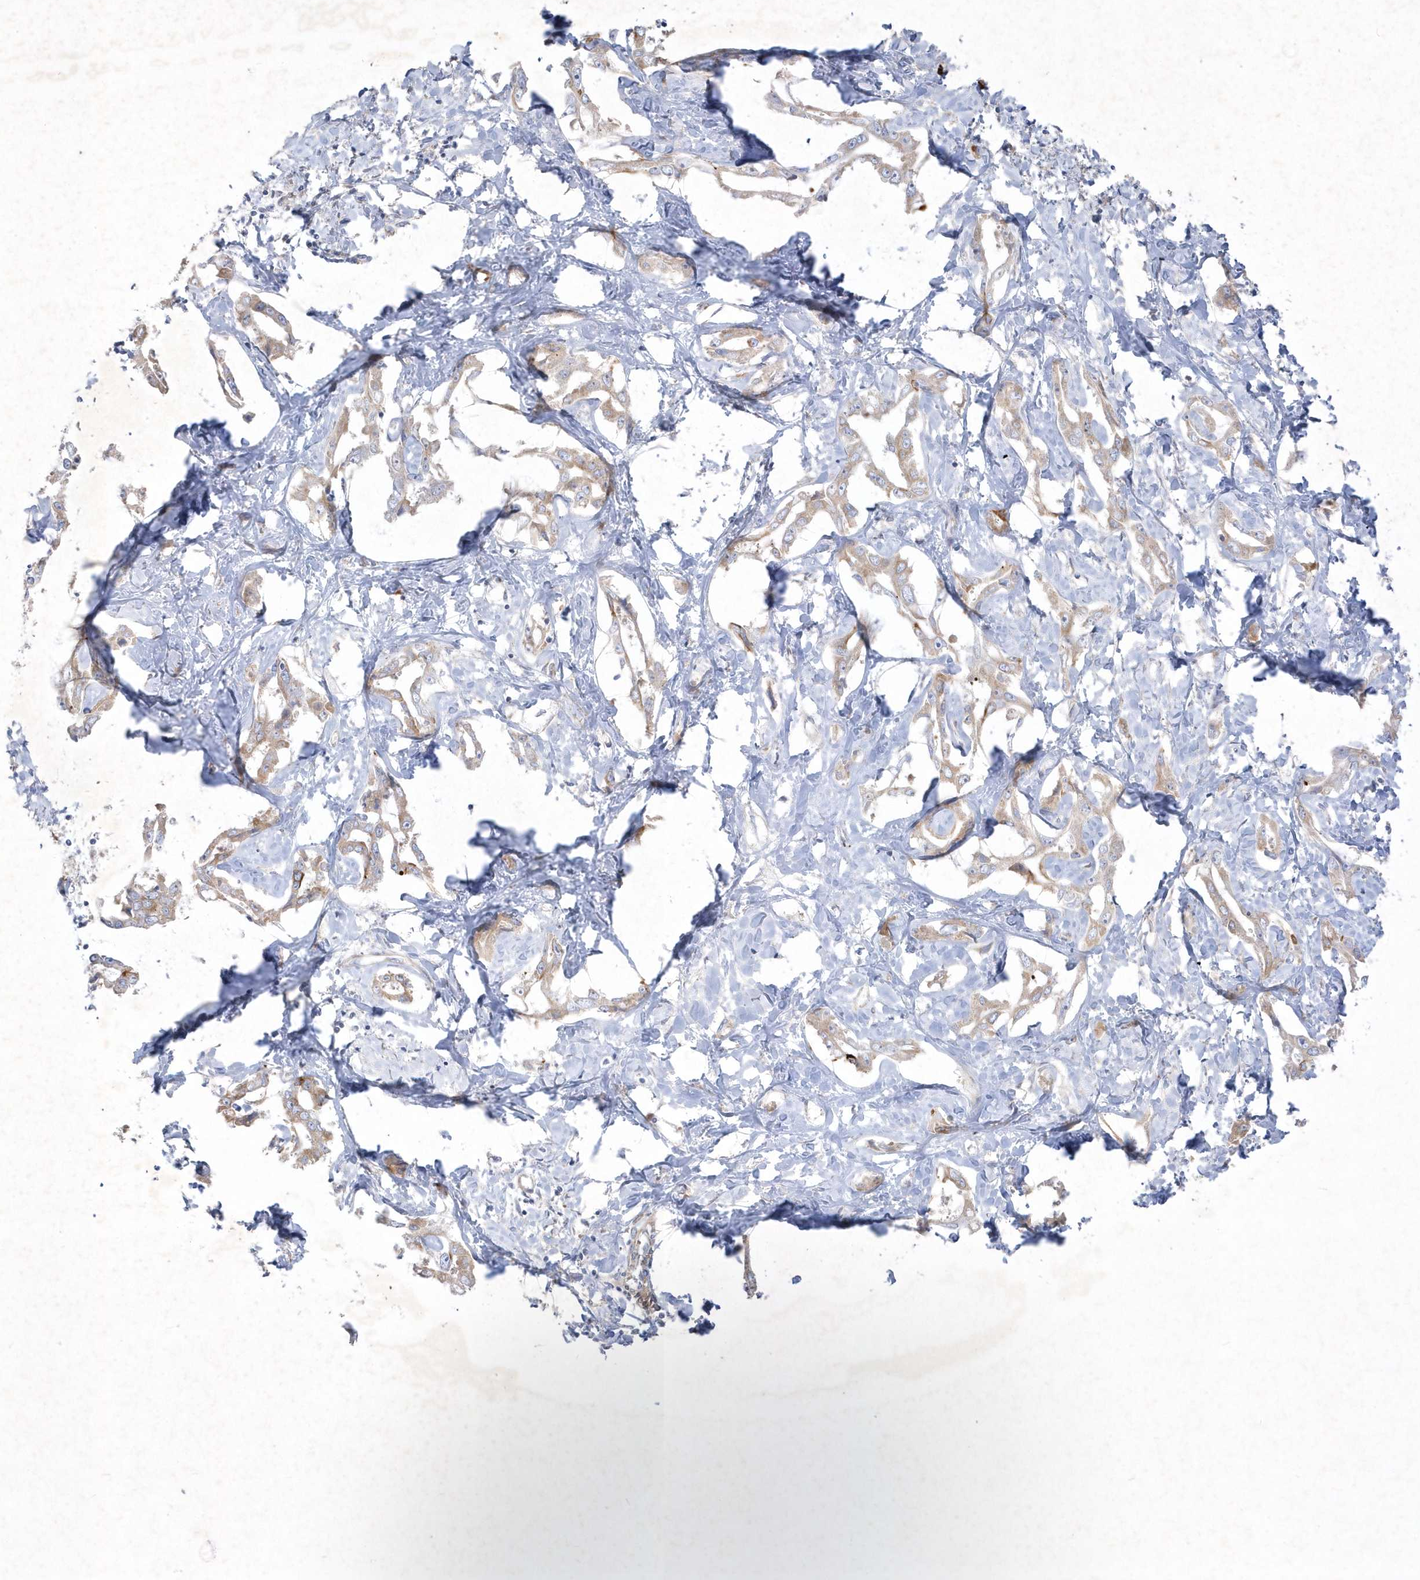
{"staining": {"intensity": "moderate", "quantity": "25%-75%", "location": "cytoplasmic/membranous"}, "tissue": "liver cancer", "cell_type": "Tumor cells", "image_type": "cancer", "snomed": [{"axis": "morphology", "description": "Cholangiocarcinoma"}, {"axis": "topography", "description": "Liver"}], "caption": "The photomicrograph shows staining of liver cancer, revealing moderate cytoplasmic/membranous protein expression (brown color) within tumor cells. Nuclei are stained in blue.", "gene": "LARS1", "patient": {"sex": "male", "age": 59}}